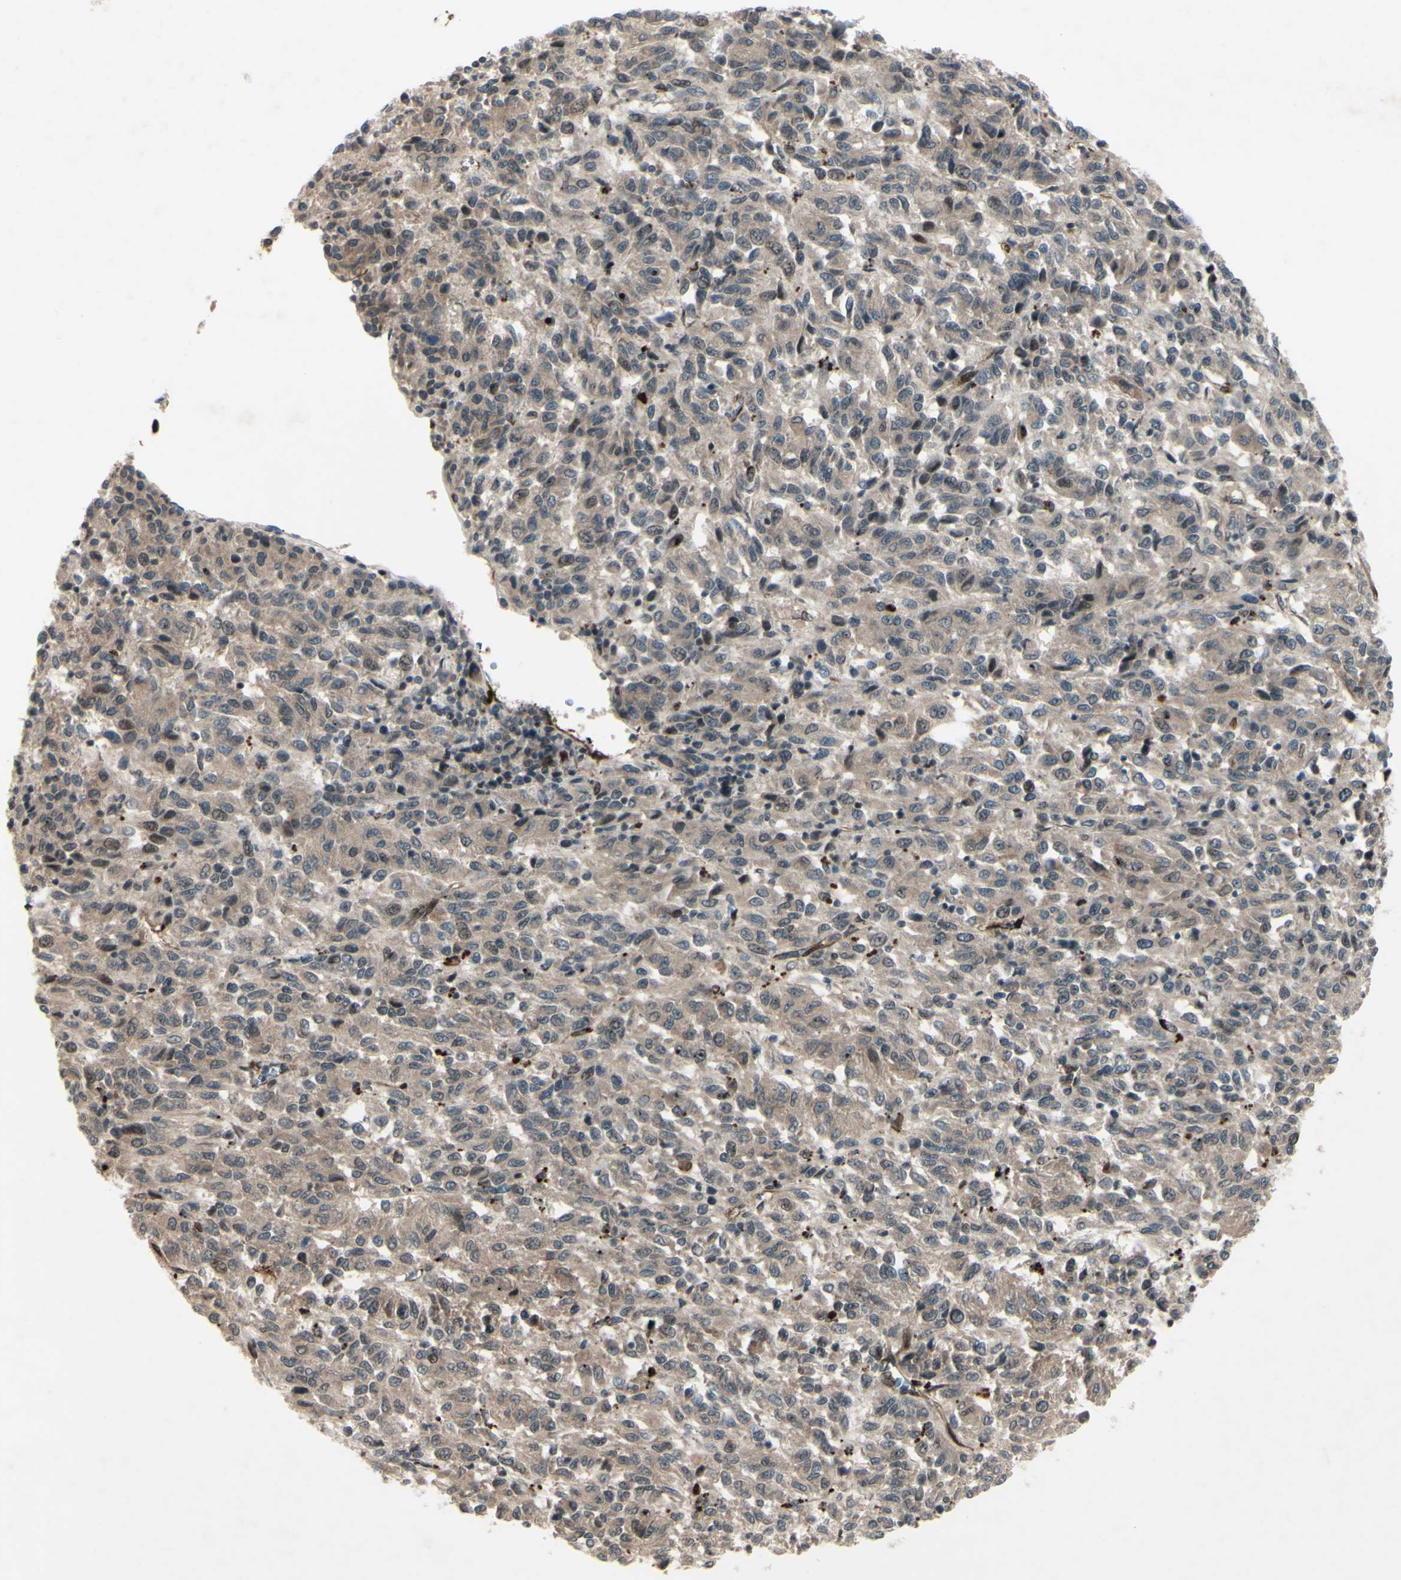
{"staining": {"intensity": "weak", "quantity": ">75%", "location": "cytoplasmic/membranous"}, "tissue": "melanoma", "cell_type": "Tumor cells", "image_type": "cancer", "snomed": [{"axis": "morphology", "description": "Malignant melanoma, Metastatic site"}, {"axis": "topography", "description": "Lung"}], "caption": "Brown immunohistochemical staining in human melanoma displays weak cytoplasmic/membranous expression in about >75% of tumor cells.", "gene": "MLF2", "patient": {"sex": "male", "age": 64}}